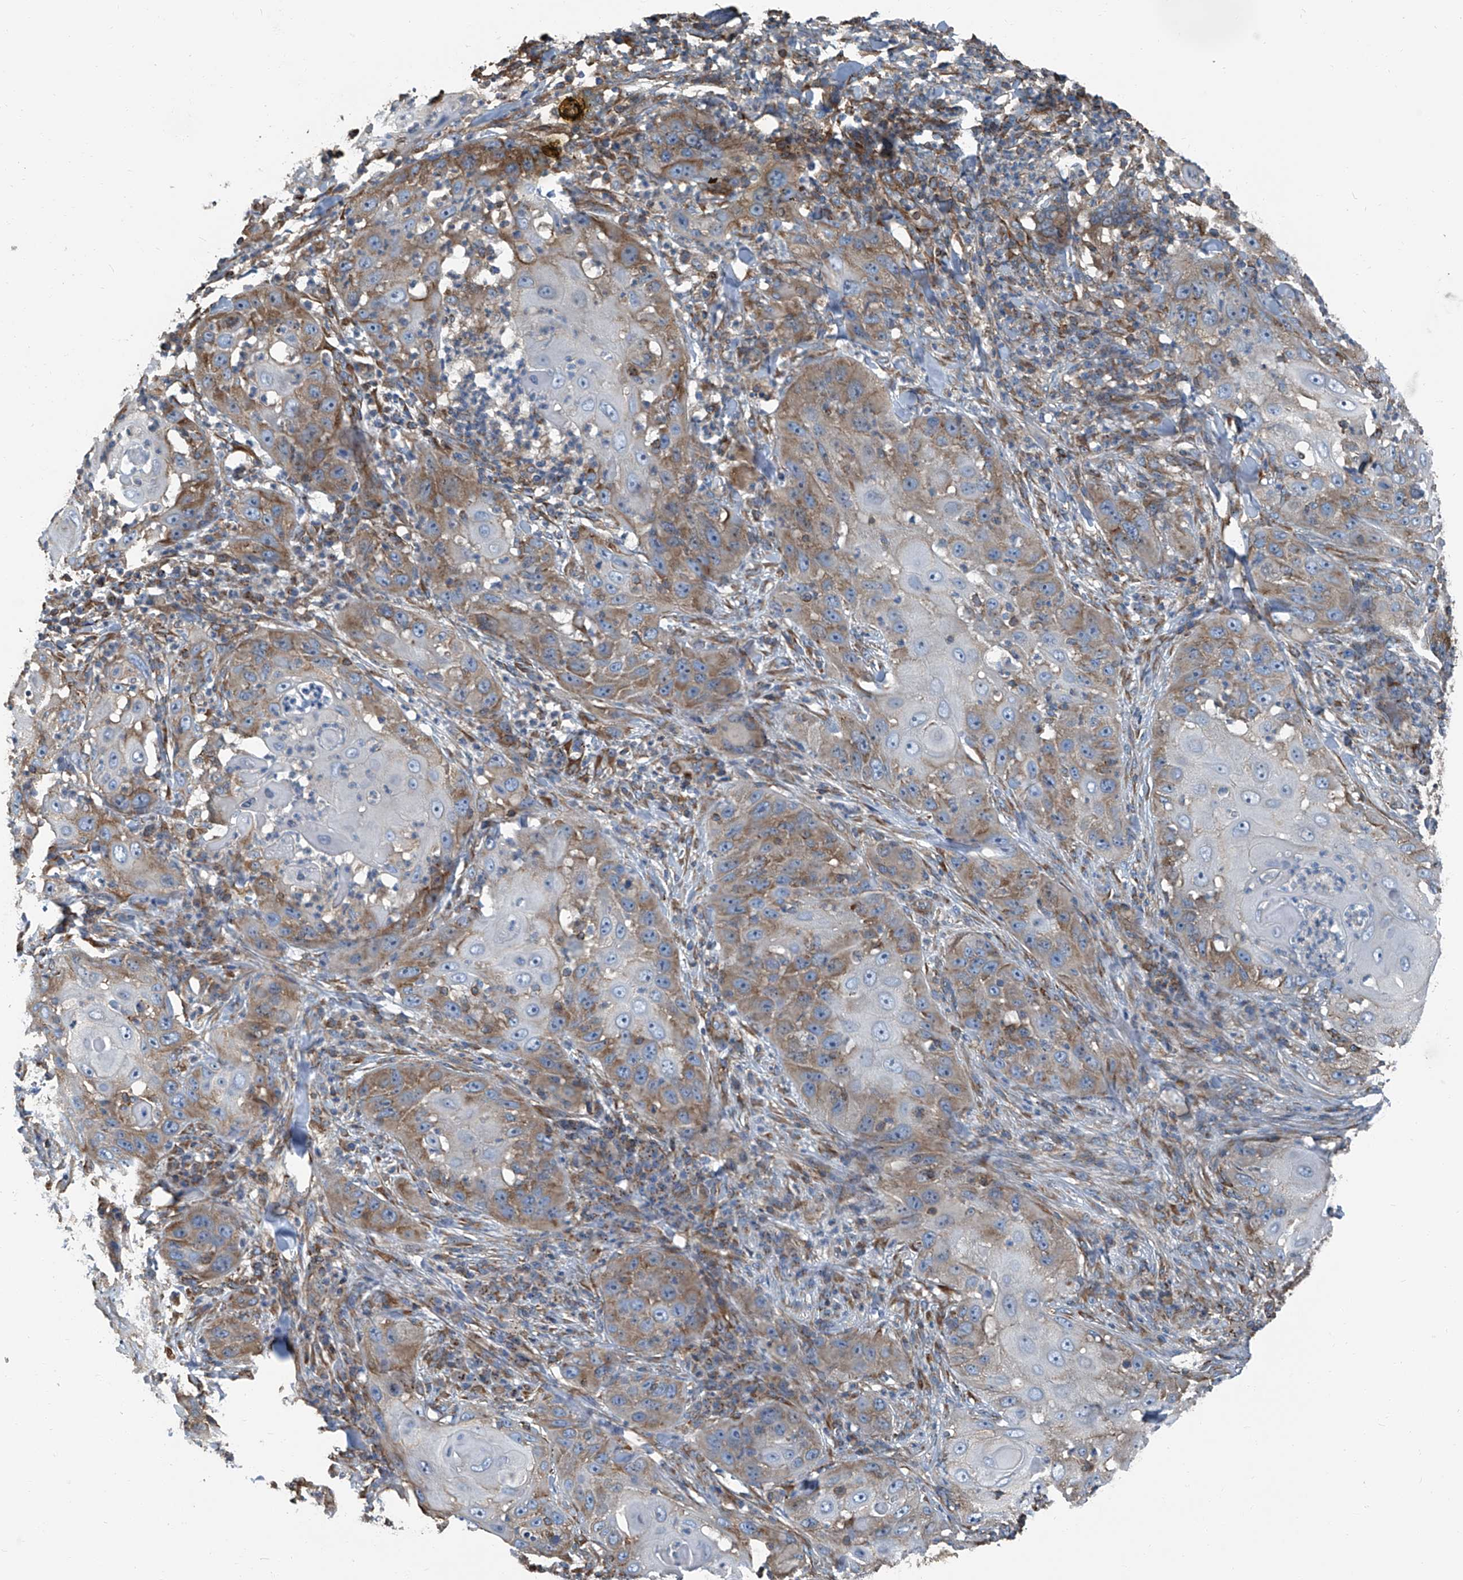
{"staining": {"intensity": "moderate", "quantity": "25%-75%", "location": "cytoplasmic/membranous"}, "tissue": "skin cancer", "cell_type": "Tumor cells", "image_type": "cancer", "snomed": [{"axis": "morphology", "description": "Squamous cell carcinoma, NOS"}, {"axis": "topography", "description": "Skin"}], "caption": "Skin squamous cell carcinoma stained for a protein (brown) demonstrates moderate cytoplasmic/membranous positive expression in approximately 25%-75% of tumor cells.", "gene": "SEPTIN7", "patient": {"sex": "female", "age": 44}}